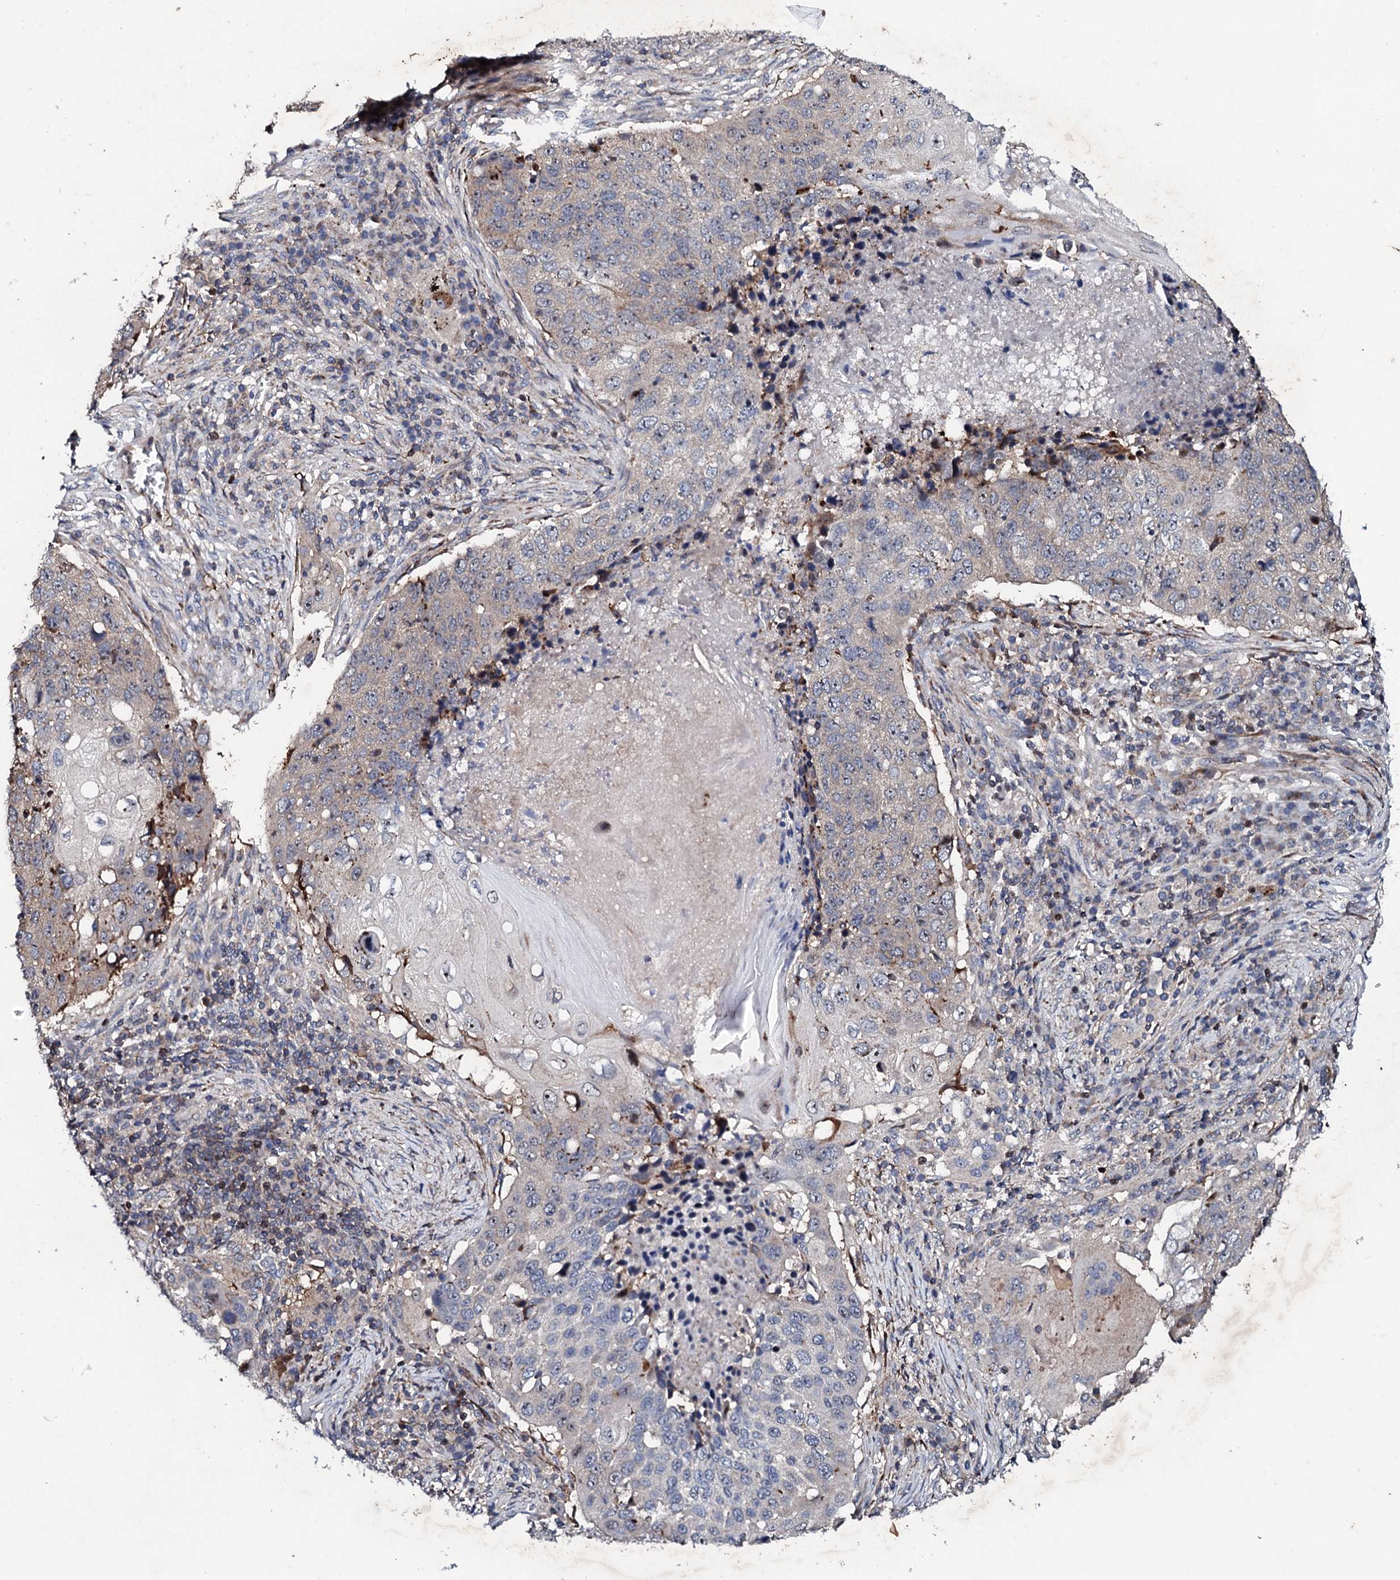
{"staining": {"intensity": "negative", "quantity": "none", "location": "none"}, "tissue": "lung cancer", "cell_type": "Tumor cells", "image_type": "cancer", "snomed": [{"axis": "morphology", "description": "Squamous cell carcinoma, NOS"}, {"axis": "topography", "description": "Lung"}], "caption": "Immunohistochemistry image of lung cancer (squamous cell carcinoma) stained for a protein (brown), which reveals no staining in tumor cells. (DAB immunohistochemistry (IHC), high magnification).", "gene": "GTPBP4", "patient": {"sex": "female", "age": 63}}